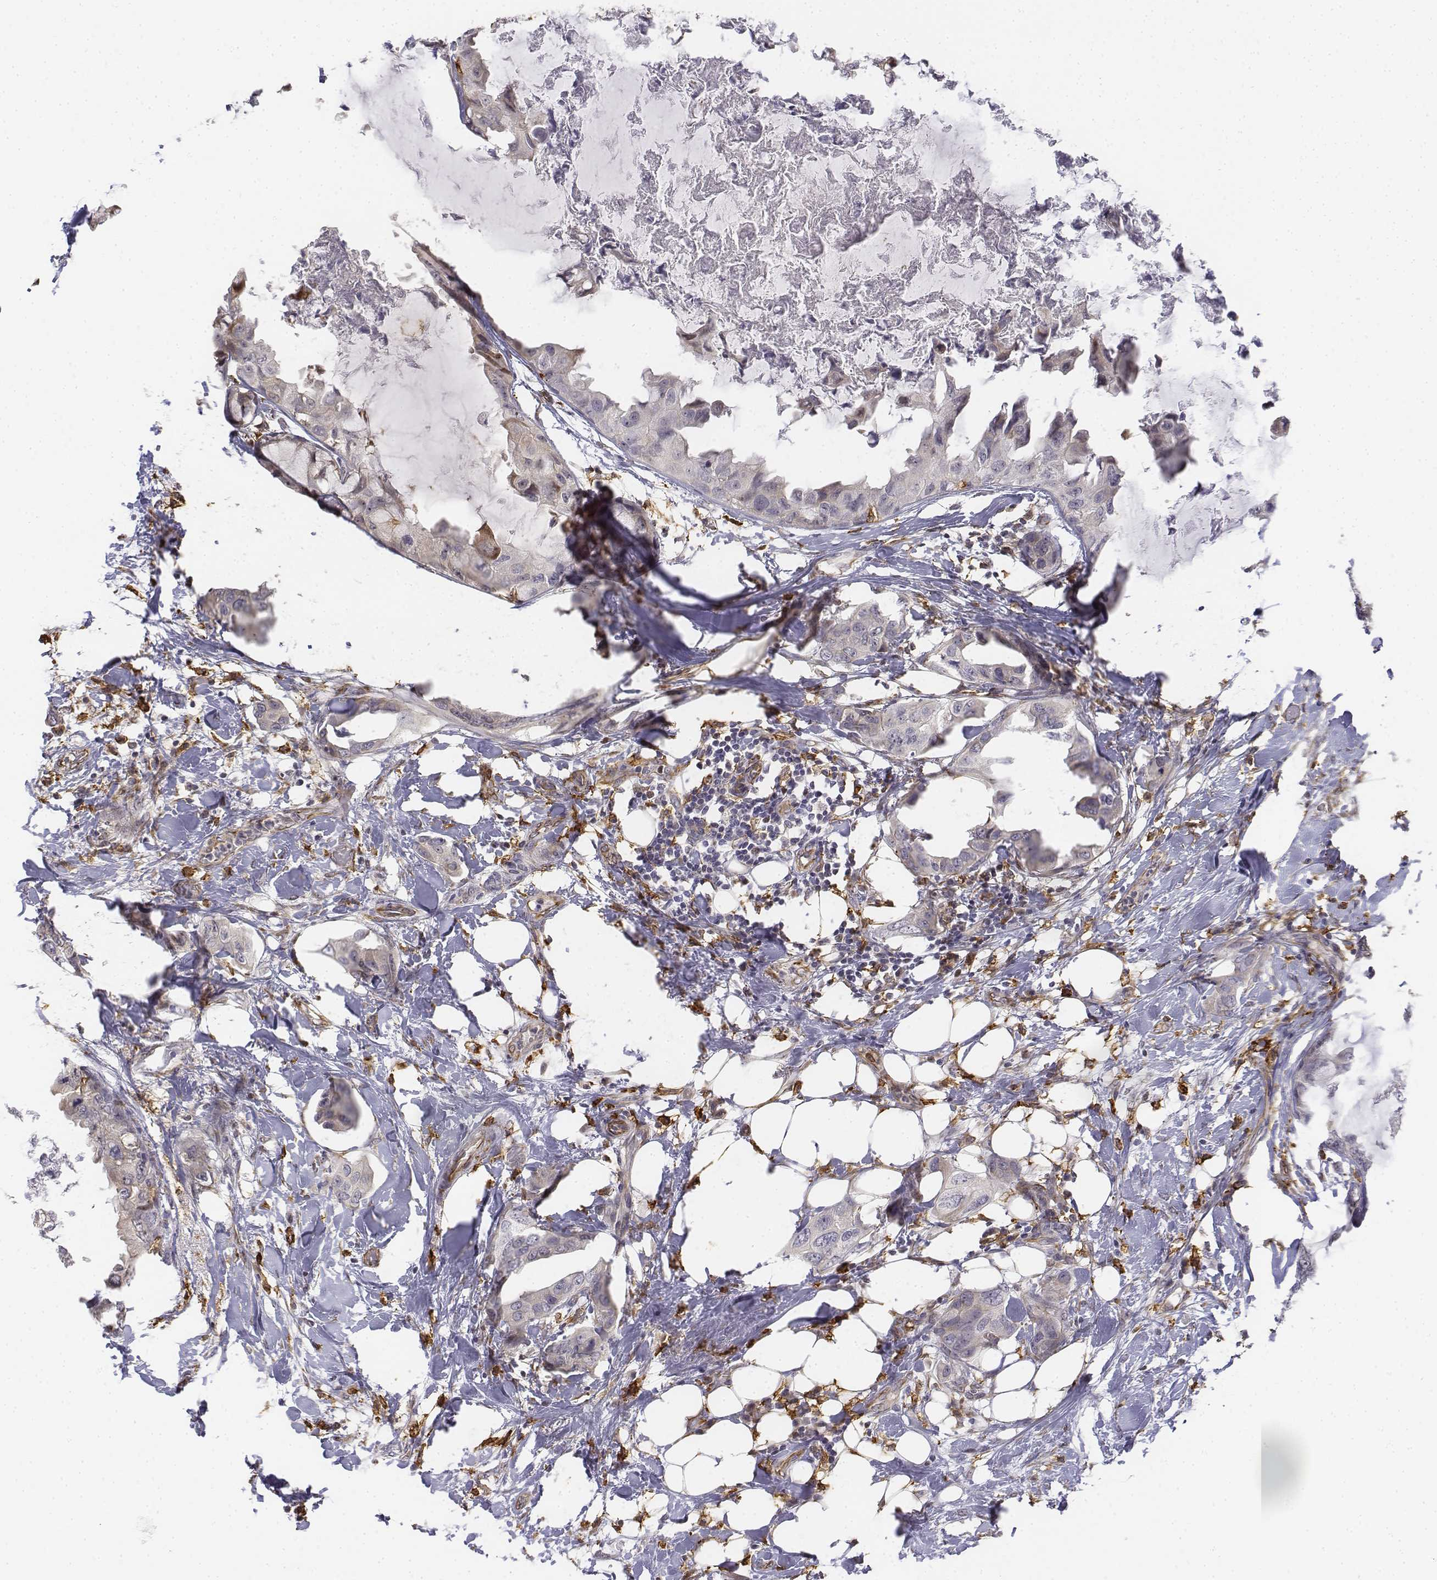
{"staining": {"intensity": "negative", "quantity": "none", "location": "none"}, "tissue": "breast cancer", "cell_type": "Tumor cells", "image_type": "cancer", "snomed": [{"axis": "morphology", "description": "Normal tissue, NOS"}, {"axis": "morphology", "description": "Duct carcinoma"}, {"axis": "topography", "description": "Breast"}], "caption": "Immunohistochemistry (IHC) histopathology image of human breast cancer stained for a protein (brown), which reveals no staining in tumor cells.", "gene": "CD14", "patient": {"sex": "female", "age": 40}}